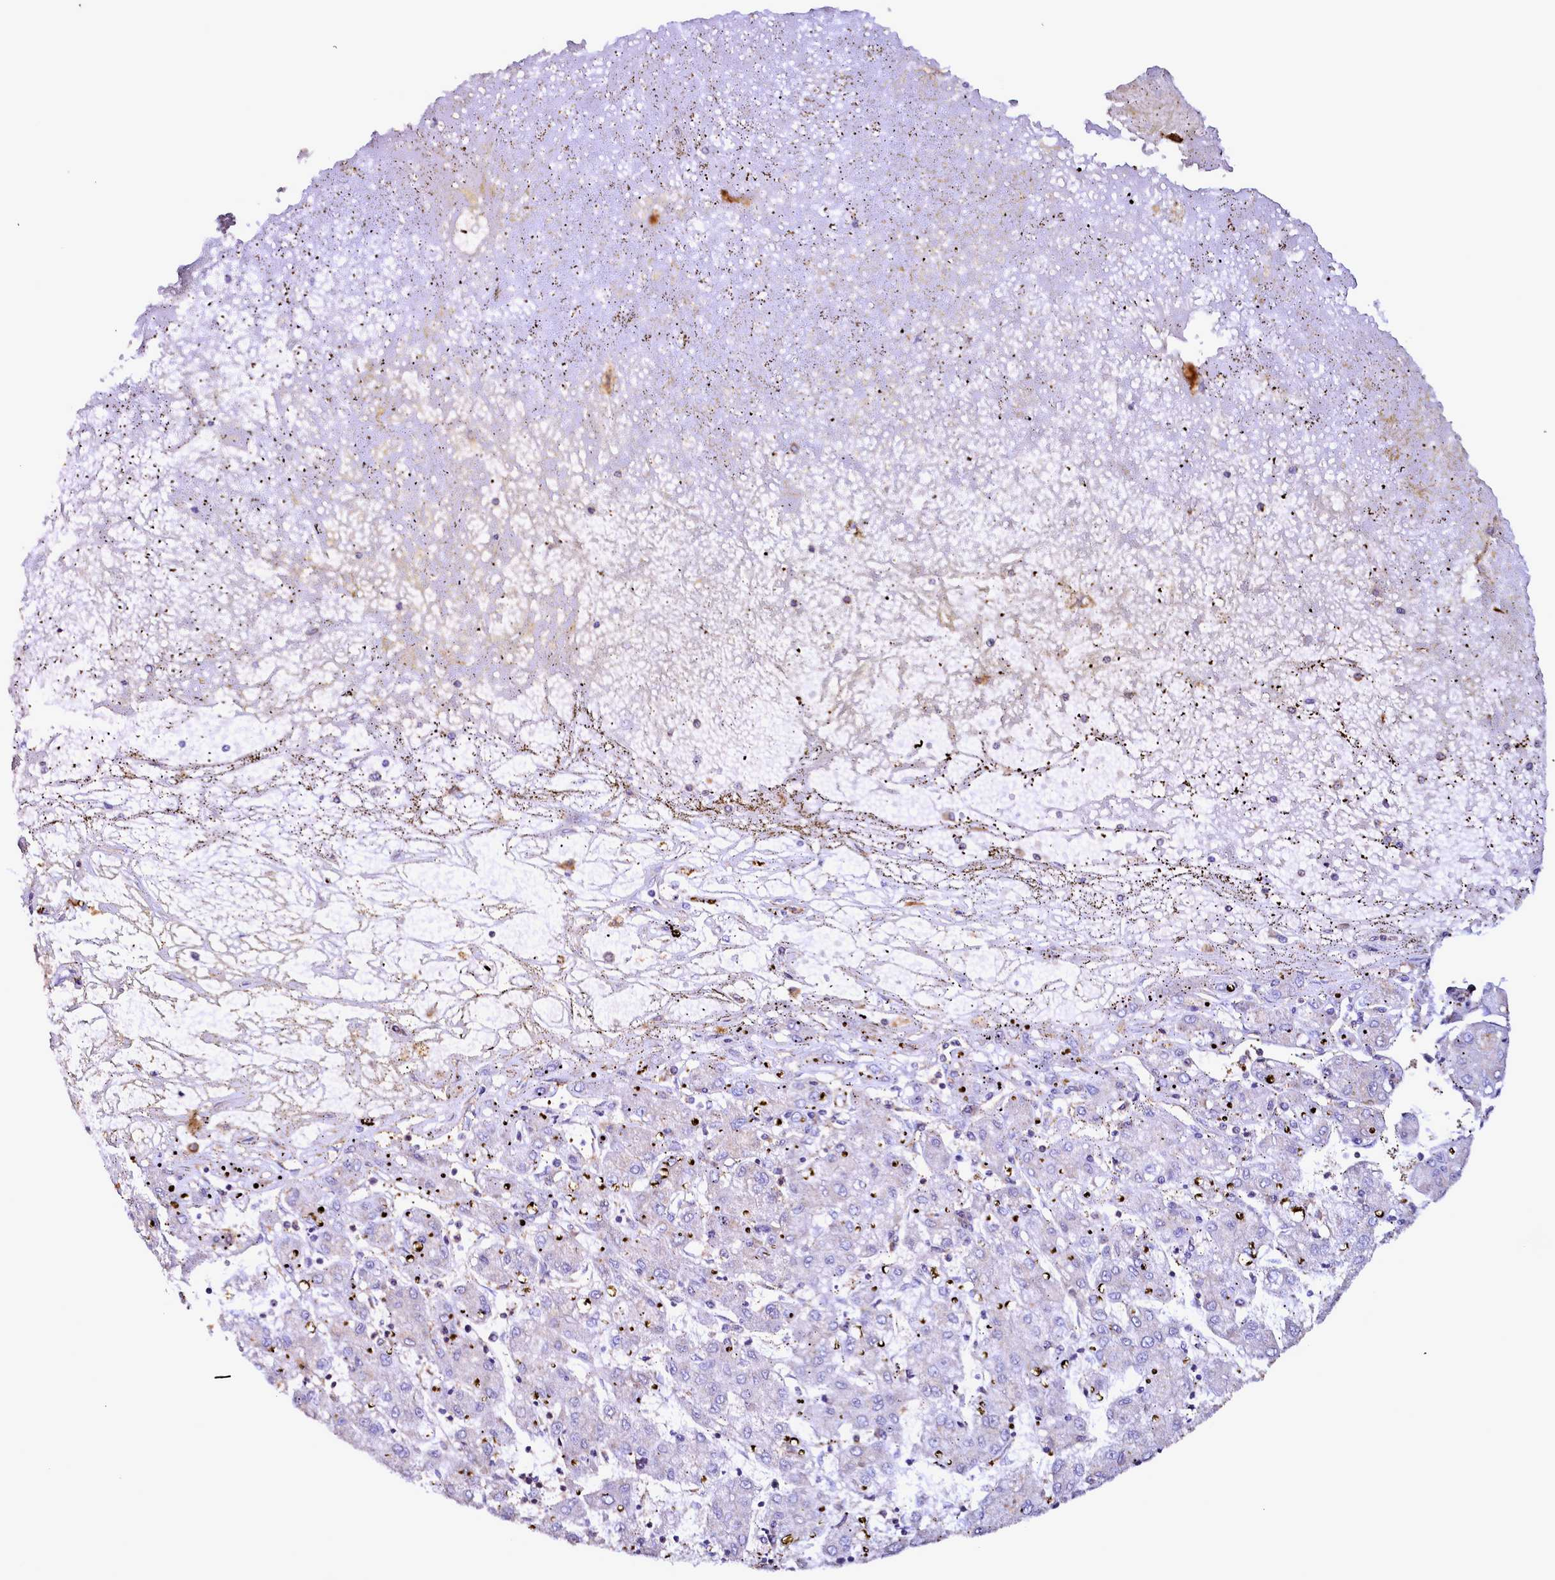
{"staining": {"intensity": "negative", "quantity": "none", "location": "none"}, "tissue": "liver cancer", "cell_type": "Tumor cells", "image_type": "cancer", "snomed": [{"axis": "morphology", "description": "Carcinoma, Hepatocellular, NOS"}, {"axis": "topography", "description": "Liver"}], "caption": "Immunohistochemical staining of human liver hepatocellular carcinoma exhibits no significant staining in tumor cells.", "gene": "NCKAP1L", "patient": {"sex": "male", "age": 72}}